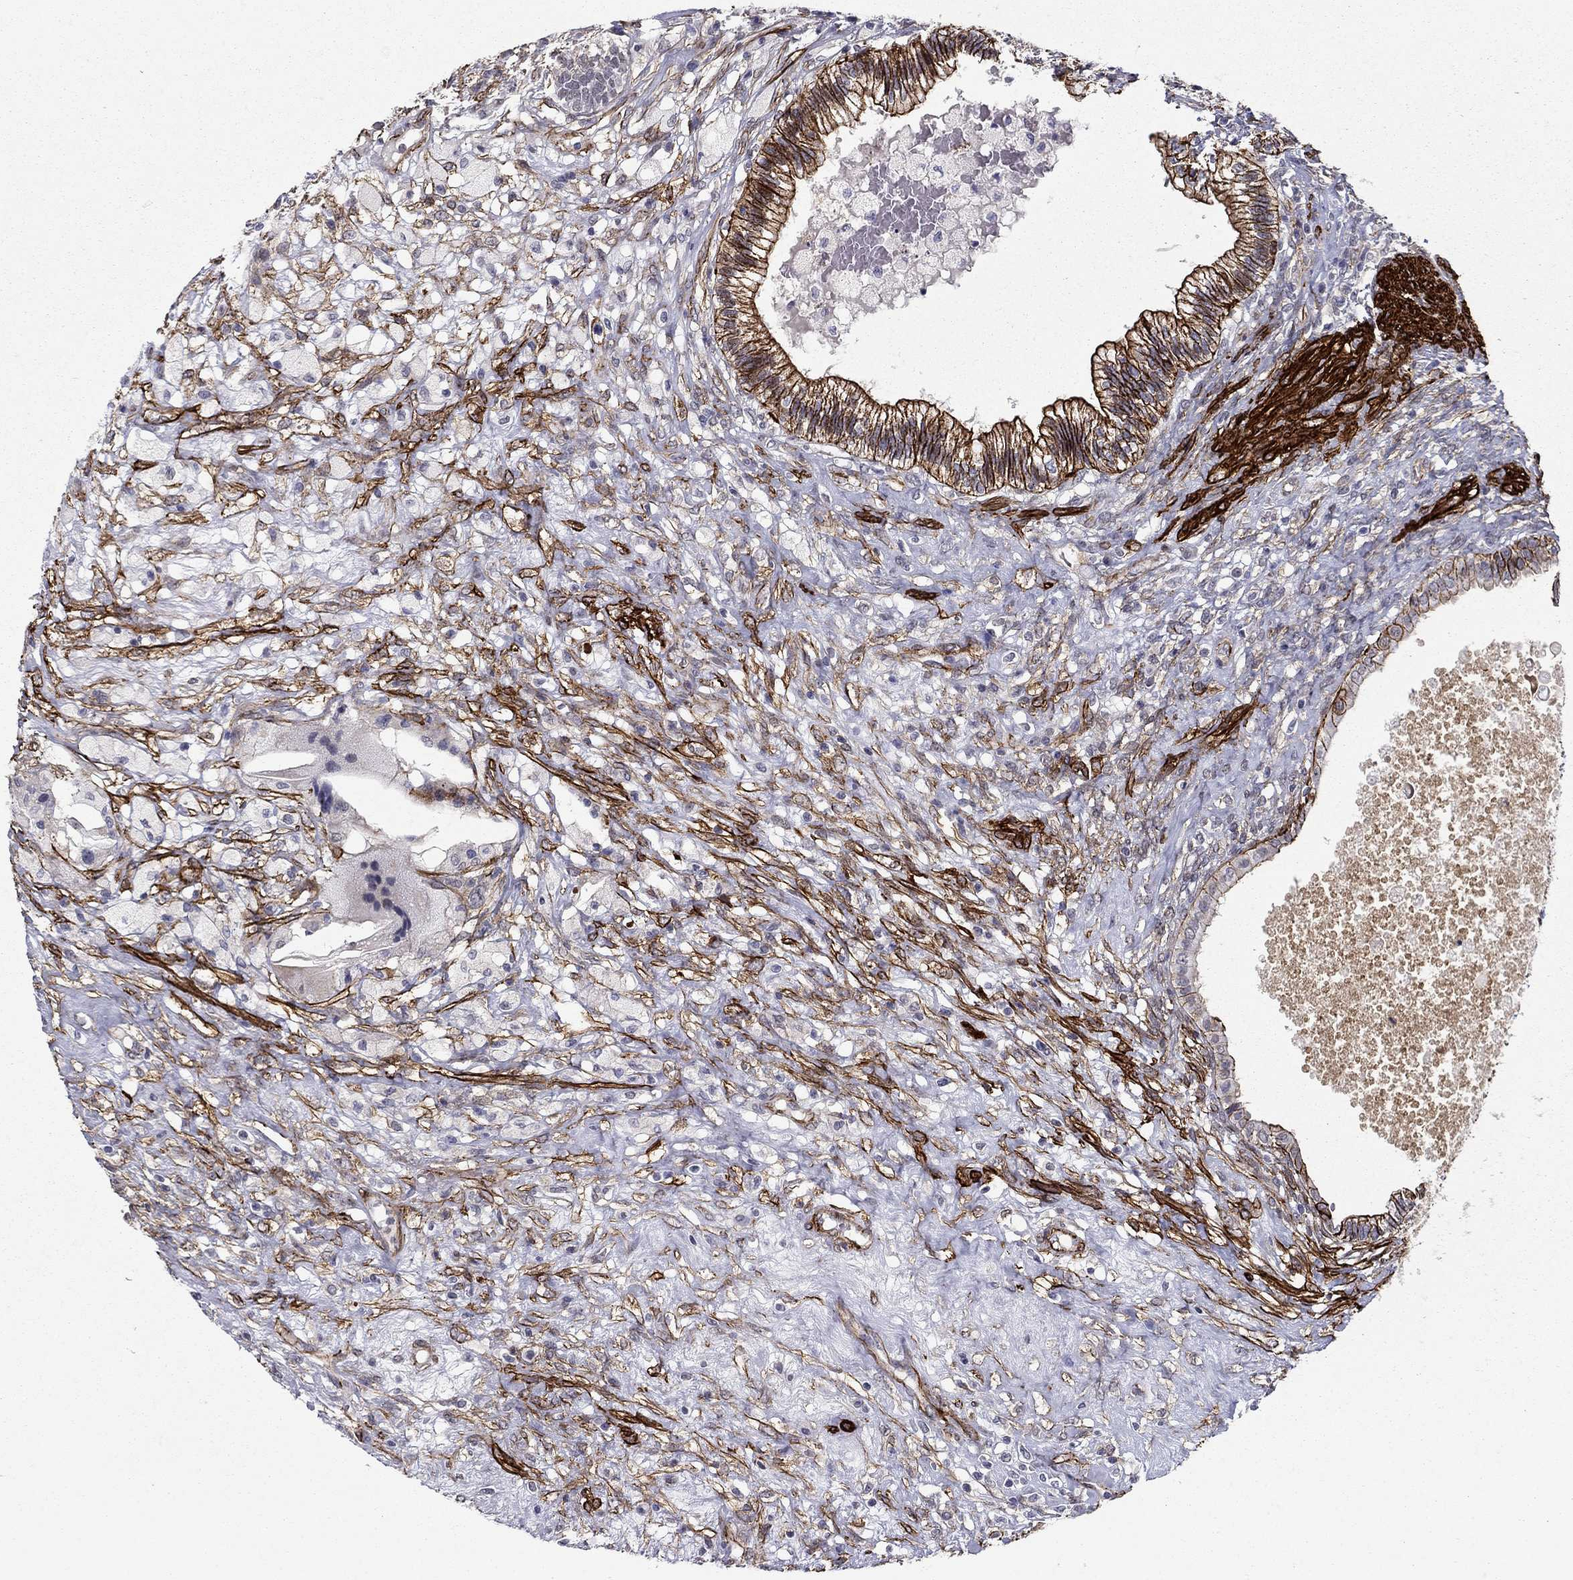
{"staining": {"intensity": "strong", "quantity": "25%-75%", "location": "cytoplasmic/membranous"}, "tissue": "testis cancer", "cell_type": "Tumor cells", "image_type": "cancer", "snomed": [{"axis": "morphology", "description": "Seminoma, NOS"}, {"axis": "morphology", "description": "Carcinoma, Embryonal, NOS"}, {"axis": "topography", "description": "Testis"}], "caption": "Immunohistochemical staining of human testis cancer reveals high levels of strong cytoplasmic/membranous positivity in approximately 25%-75% of tumor cells.", "gene": "KRBA1", "patient": {"sex": "male", "age": 41}}